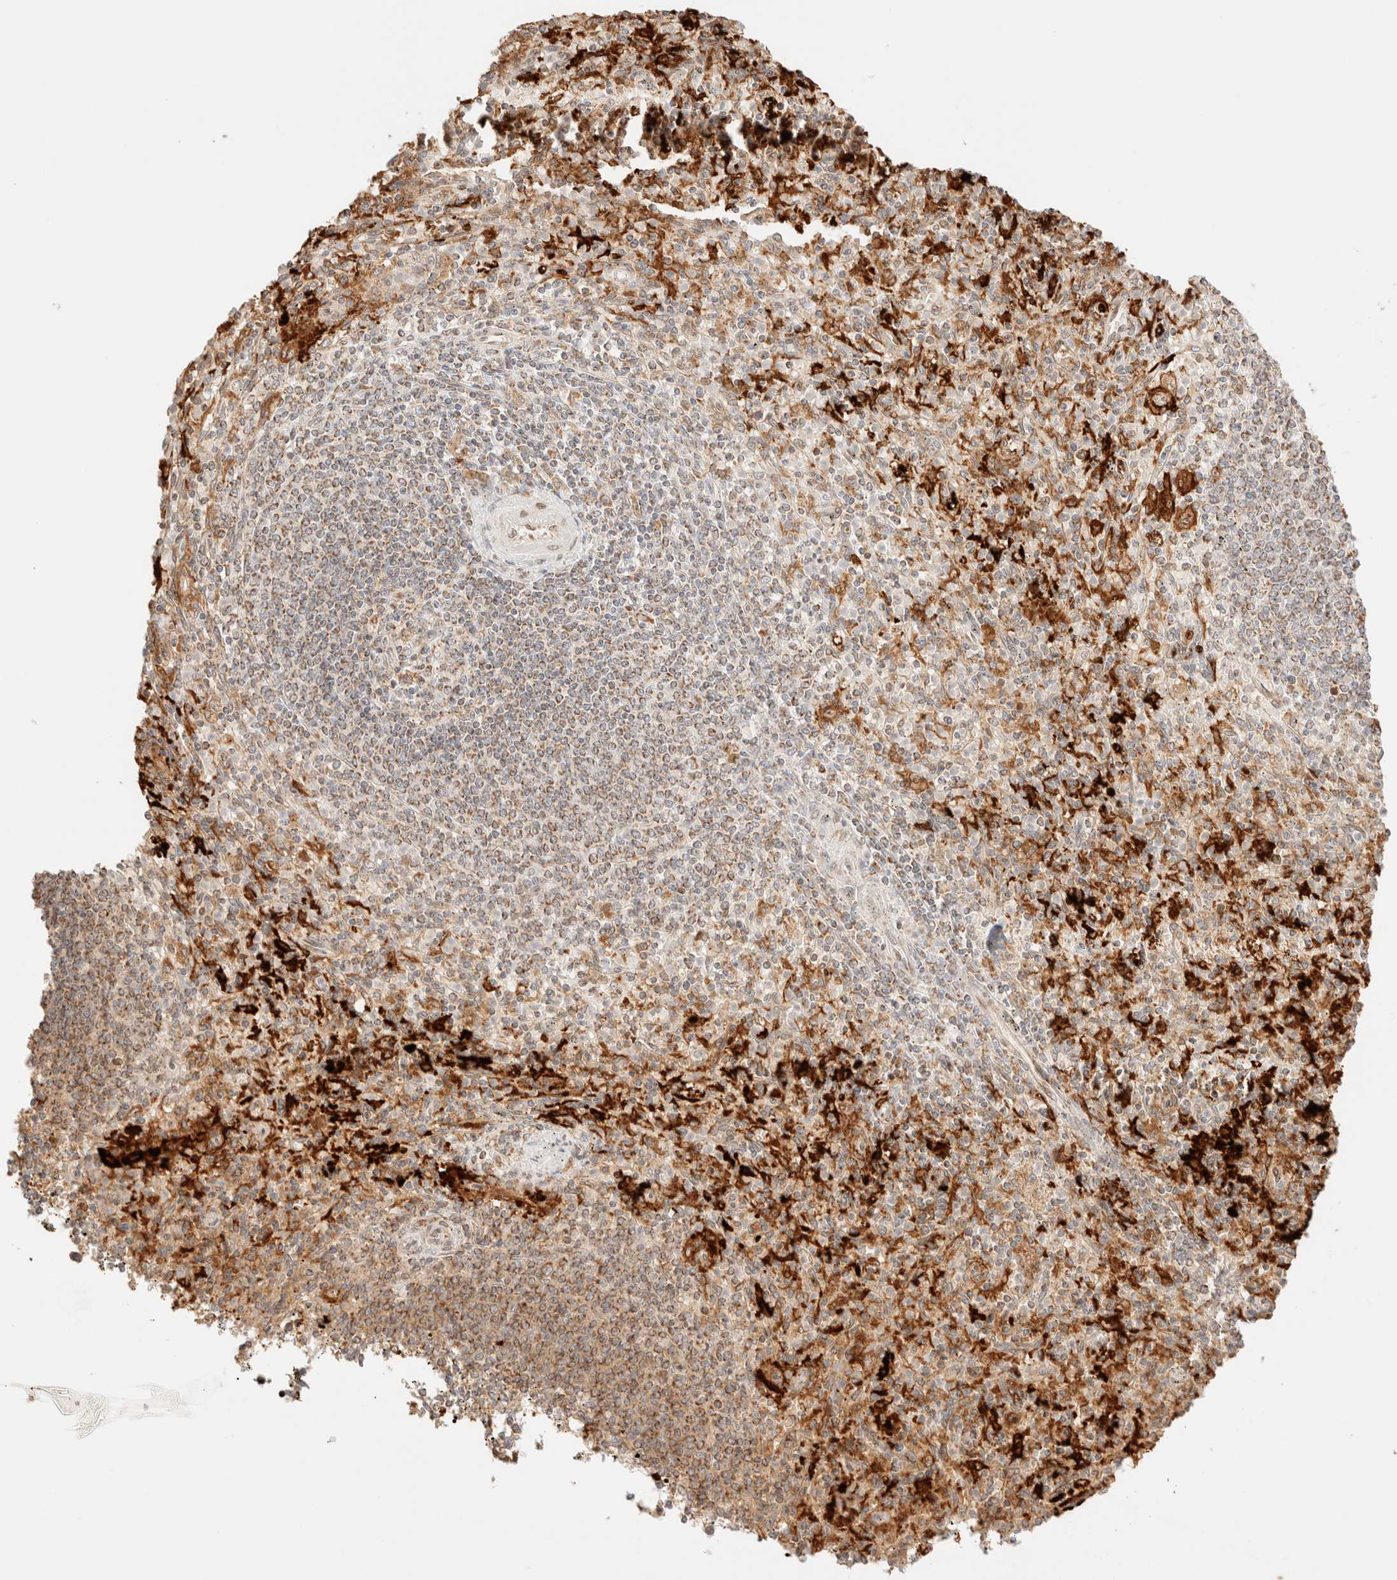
{"staining": {"intensity": "weak", "quantity": "25%-75%", "location": "cytoplasmic/membranous"}, "tissue": "spleen", "cell_type": "Cells in red pulp", "image_type": "normal", "snomed": [{"axis": "morphology", "description": "Normal tissue, NOS"}, {"axis": "topography", "description": "Spleen"}], "caption": "Approximately 25%-75% of cells in red pulp in normal spleen exhibit weak cytoplasmic/membranous protein staining as visualized by brown immunohistochemical staining.", "gene": "TACO1", "patient": {"sex": "male", "age": 72}}